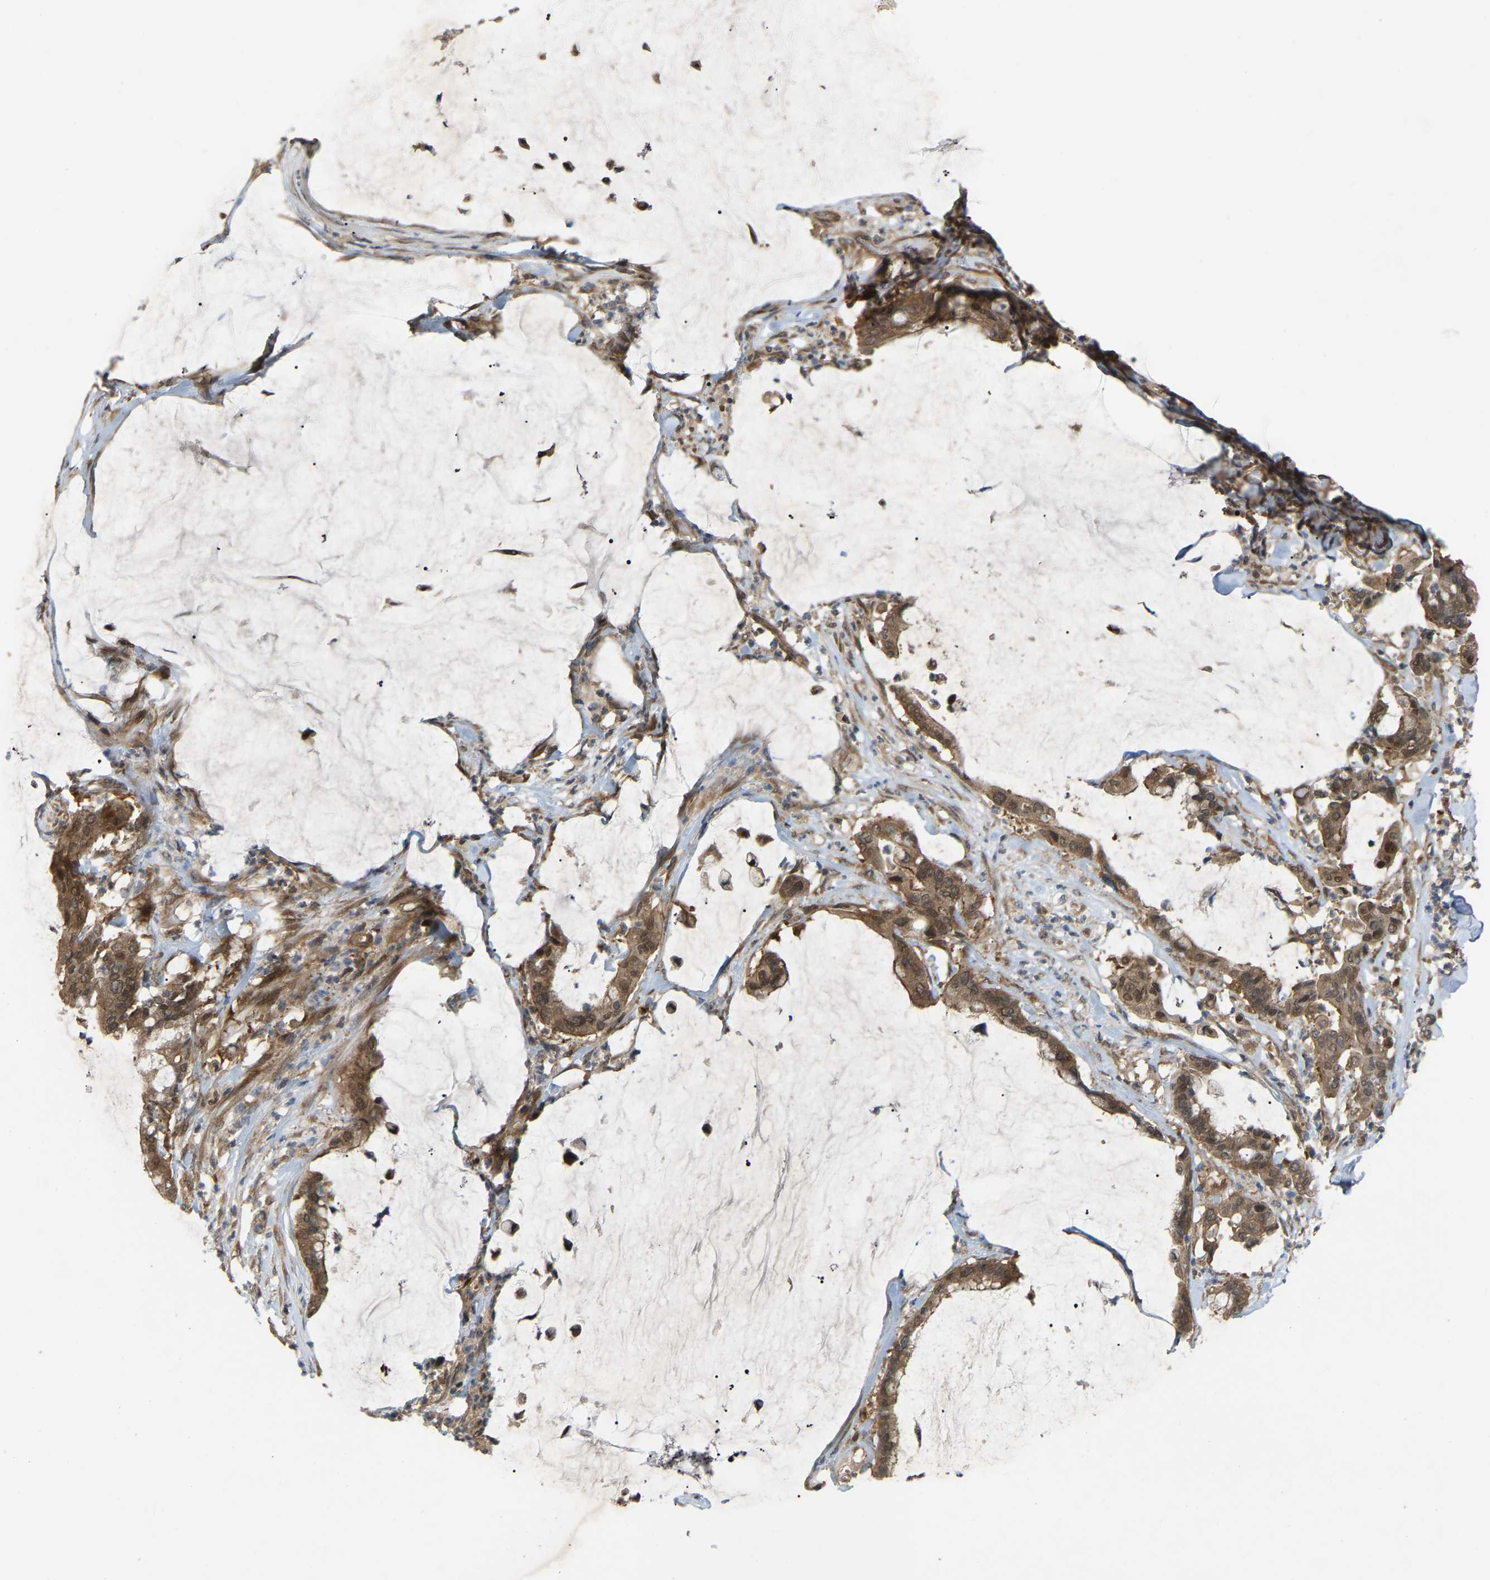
{"staining": {"intensity": "moderate", "quantity": ">75%", "location": "cytoplasmic/membranous"}, "tissue": "pancreatic cancer", "cell_type": "Tumor cells", "image_type": "cancer", "snomed": [{"axis": "morphology", "description": "Adenocarcinoma, NOS"}, {"axis": "topography", "description": "Pancreas"}], "caption": "DAB (3,3'-diaminobenzidine) immunohistochemical staining of human pancreatic cancer demonstrates moderate cytoplasmic/membranous protein expression in about >75% of tumor cells.", "gene": "CROT", "patient": {"sex": "male", "age": 41}}